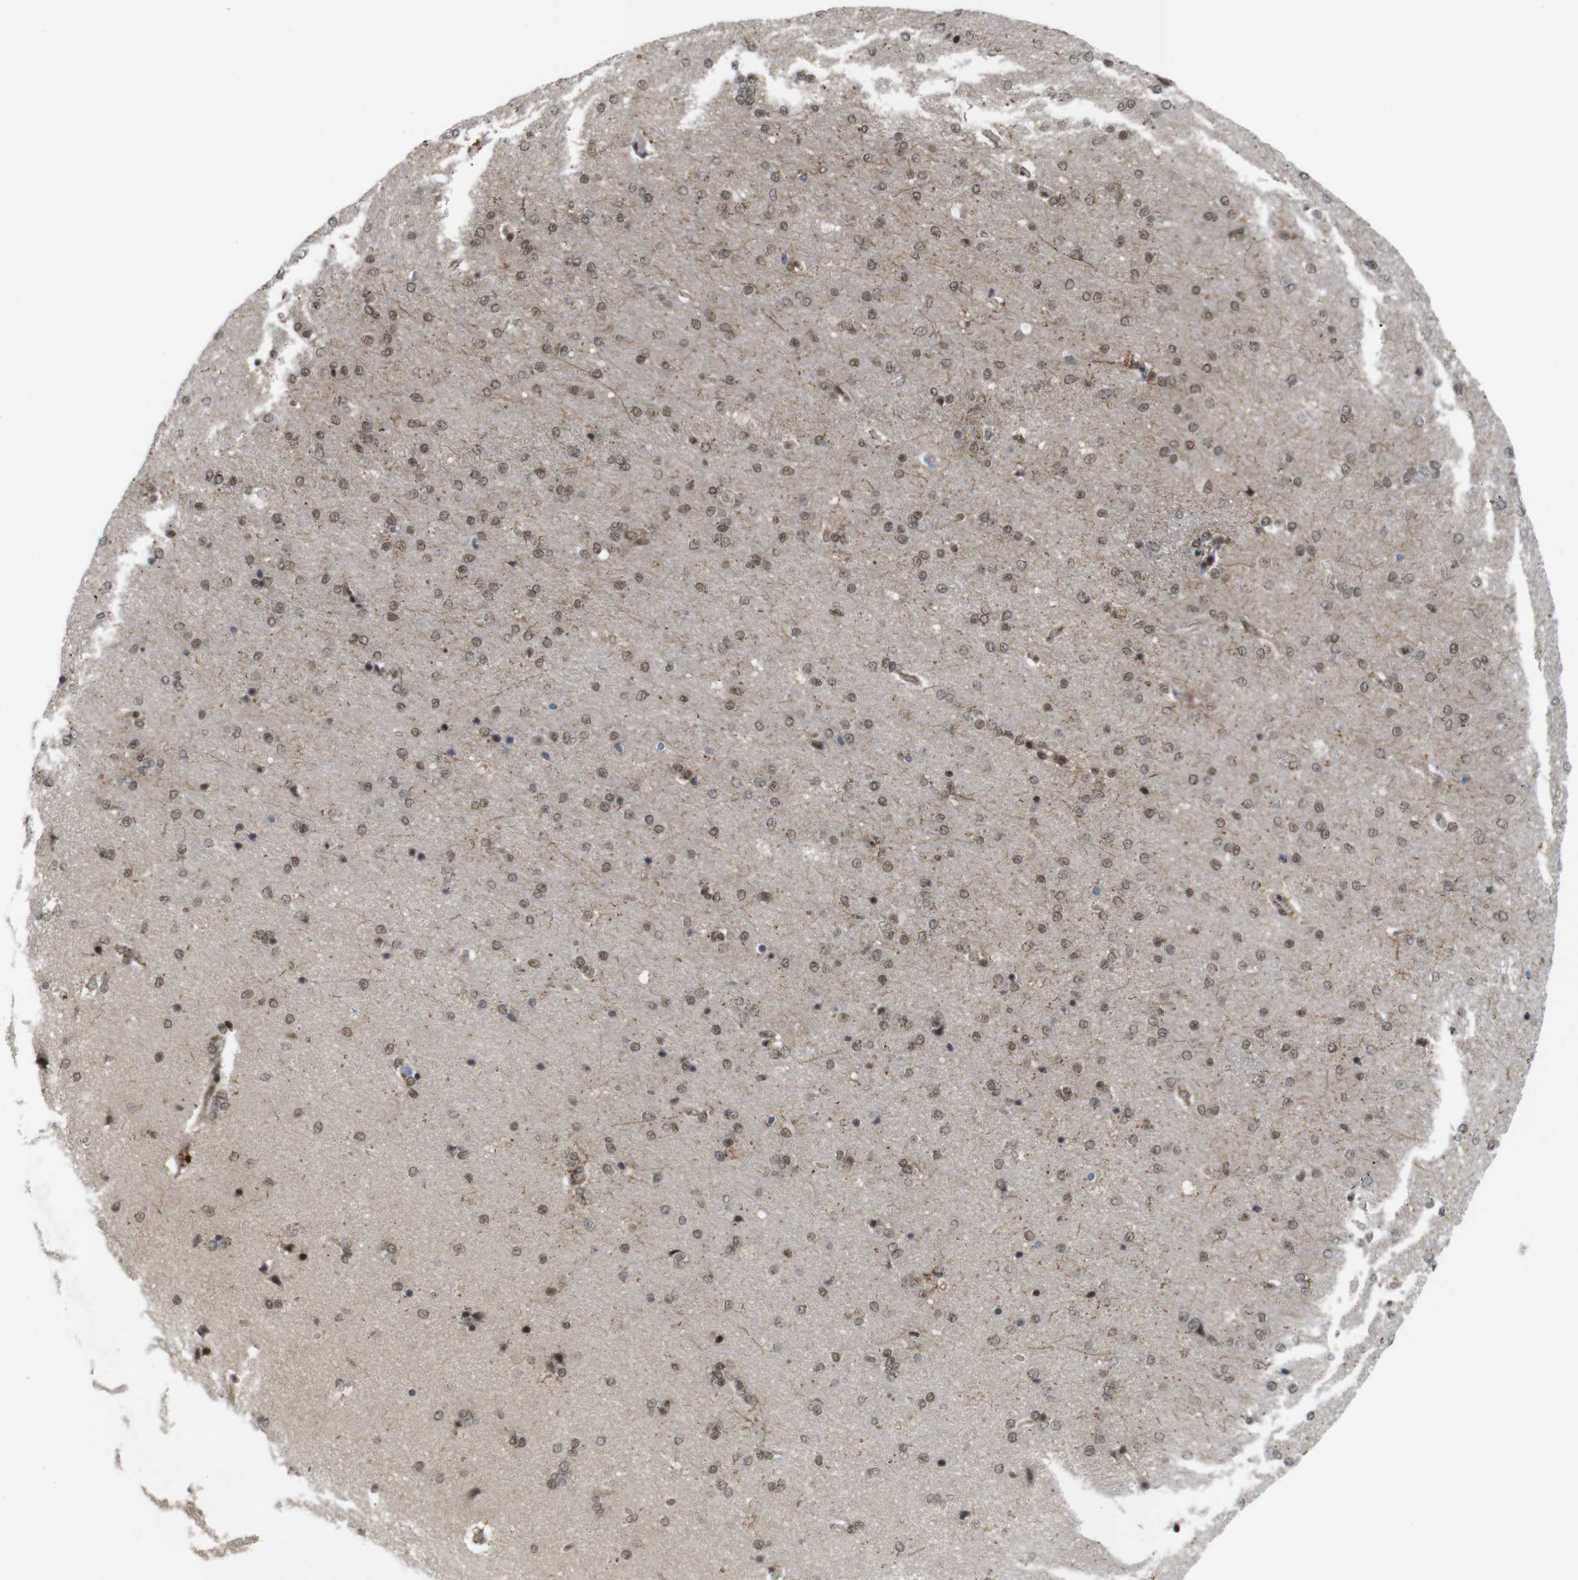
{"staining": {"intensity": "weak", "quantity": ">75%", "location": "nuclear"}, "tissue": "cerebral cortex", "cell_type": "Endothelial cells", "image_type": "normal", "snomed": [{"axis": "morphology", "description": "Normal tissue, NOS"}, {"axis": "topography", "description": "Cerebral cortex"}], "caption": "Immunohistochemical staining of unremarkable human cerebral cortex demonstrates low levels of weak nuclear staining in approximately >75% of endothelial cells. (Stains: DAB (3,3'-diaminobenzidine) in brown, nuclei in blue, Microscopy: brightfield microscopy at high magnification).", "gene": "SP2", "patient": {"sex": "male", "age": 62}}